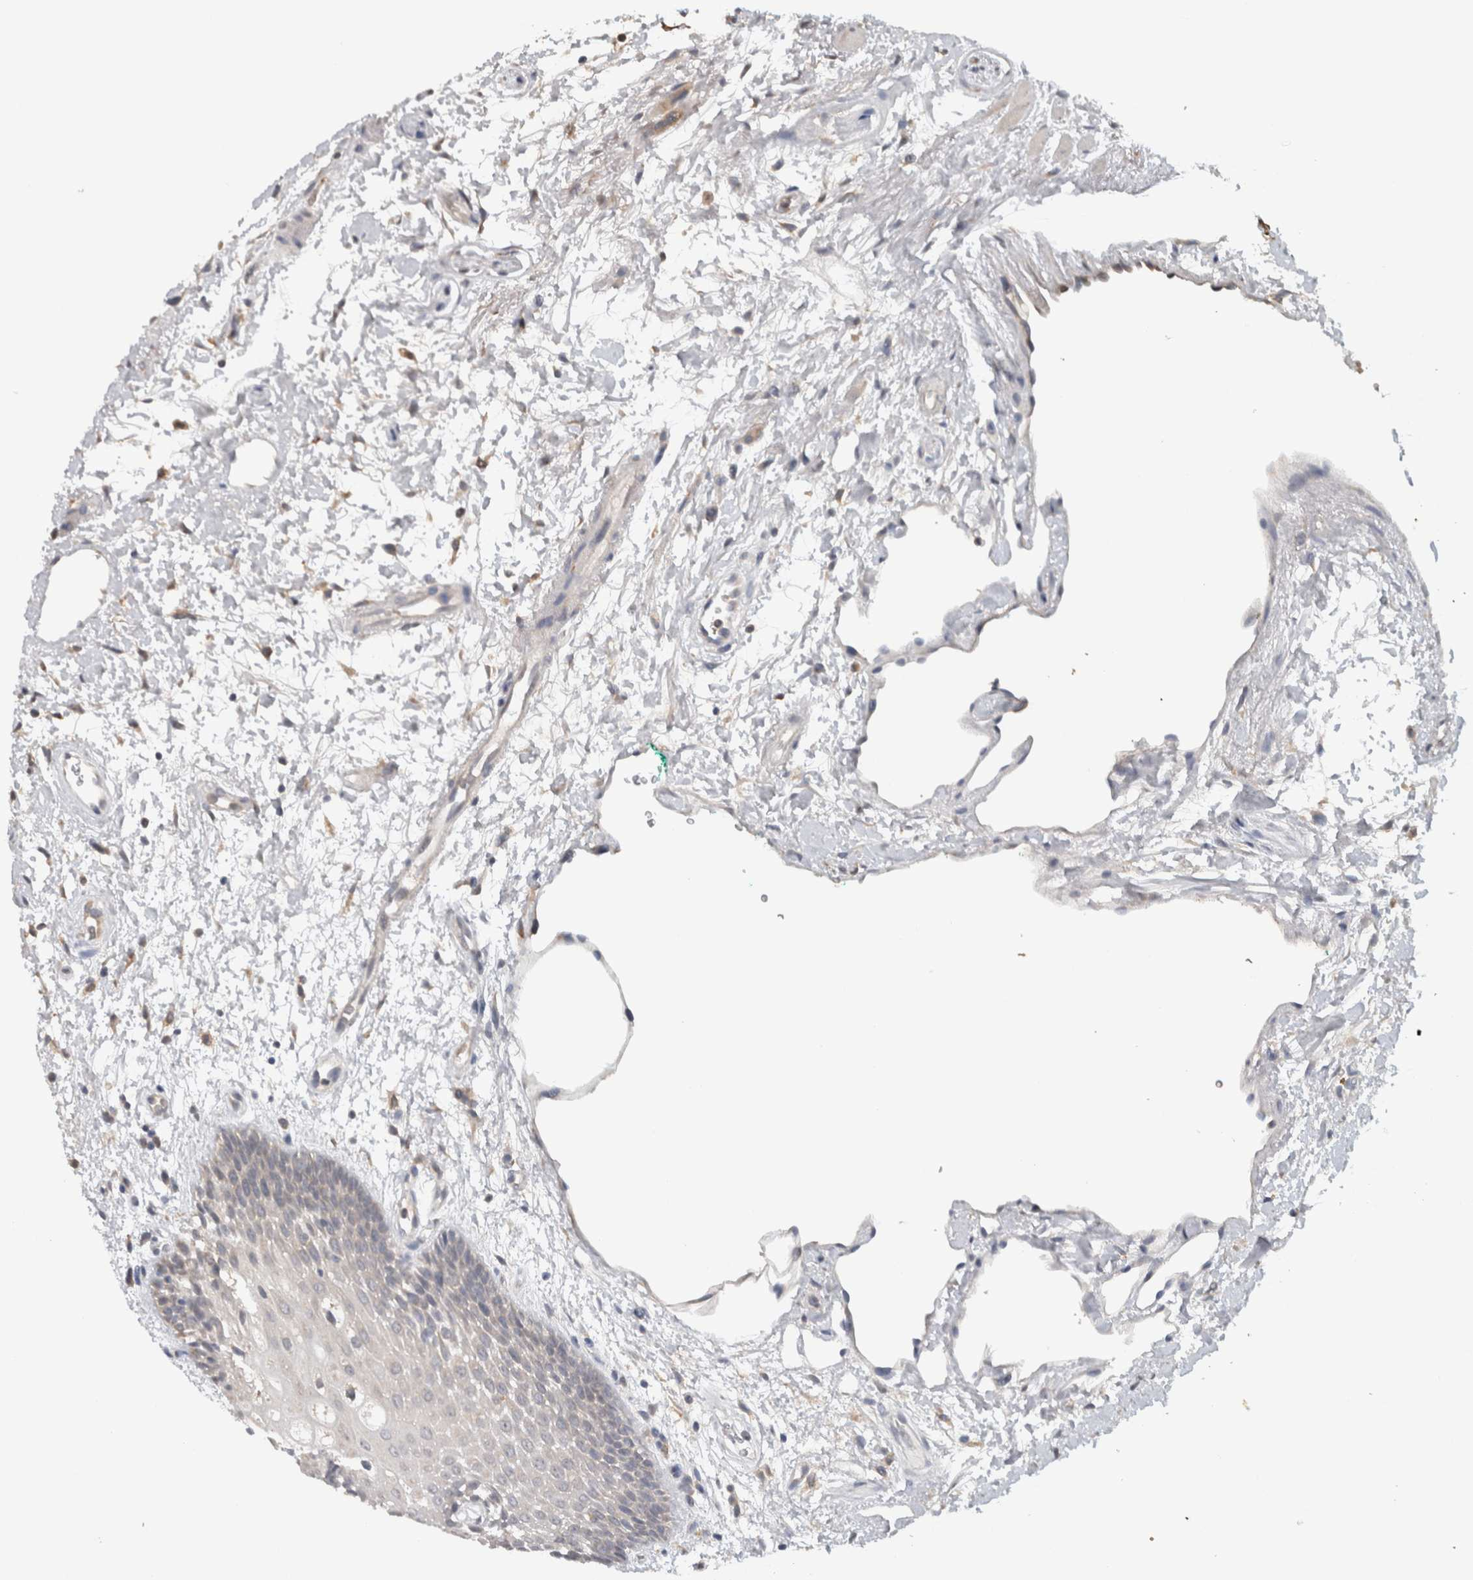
{"staining": {"intensity": "weak", "quantity": ">75%", "location": "cytoplasmic/membranous"}, "tissue": "oral mucosa", "cell_type": "Squamous epithelial cells", "image_type": "normal", "snomed": [{"axis": "morphology", "description": "Normal tissue, NOS"}, {"axis": "topography", "description": "Skeletal muscle"}, {"axis": "topography", "description": "Oral tissue"}, {"axis": "topography", "description": "Peripheral nerve tissue"}], "caption": "IHC of unremarkable oral mucosa reveals low levels of weak cytoplasmic/membranous expression in approximately >75% of squamous epithelial cells.", "gene": "ADGRL3", "patient": {"sex": "female", "age": 84}}